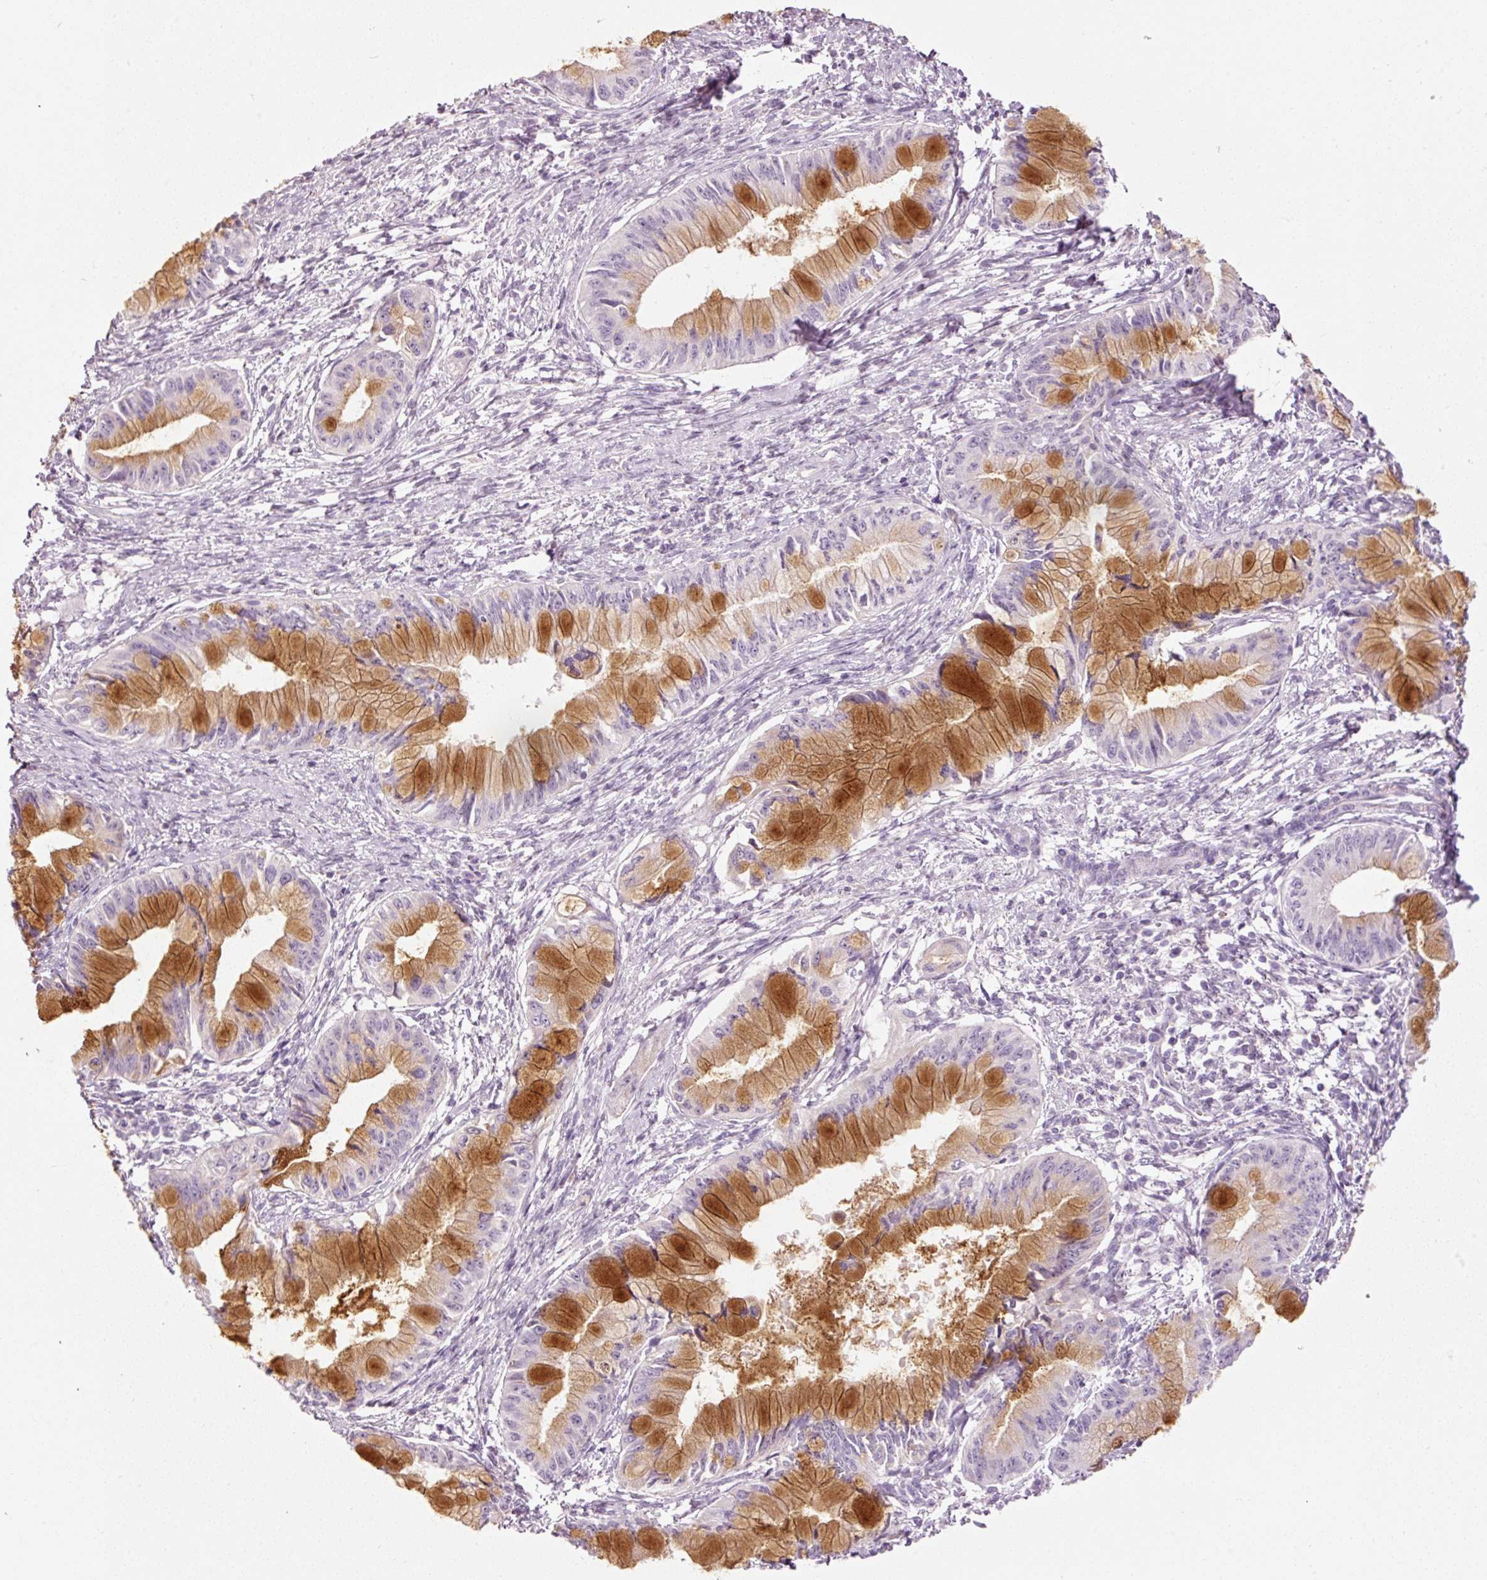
{"staining": {"intensity": "strong", "quantity": "25%-75%", "location": "cytoplasmic/membranous"}, "tissue": "pancreatic cancer", "cell_type": "Tumor cells", "image_type": "cancer", "snomed": [{"axis": "morphology", "description": "Adenocarcinoma, NOS"}, {"axis": "topography", "description": "Pancreas"}], "caption": "Tumor cells display high levels of strong cytoplasmic/membranous positivity in approximately 25%-75% of cells in human pancreatic cancer (adenocarcinoma).", "gene": "MUC5AC", "patient": {"sex": "male", "age": 48}}